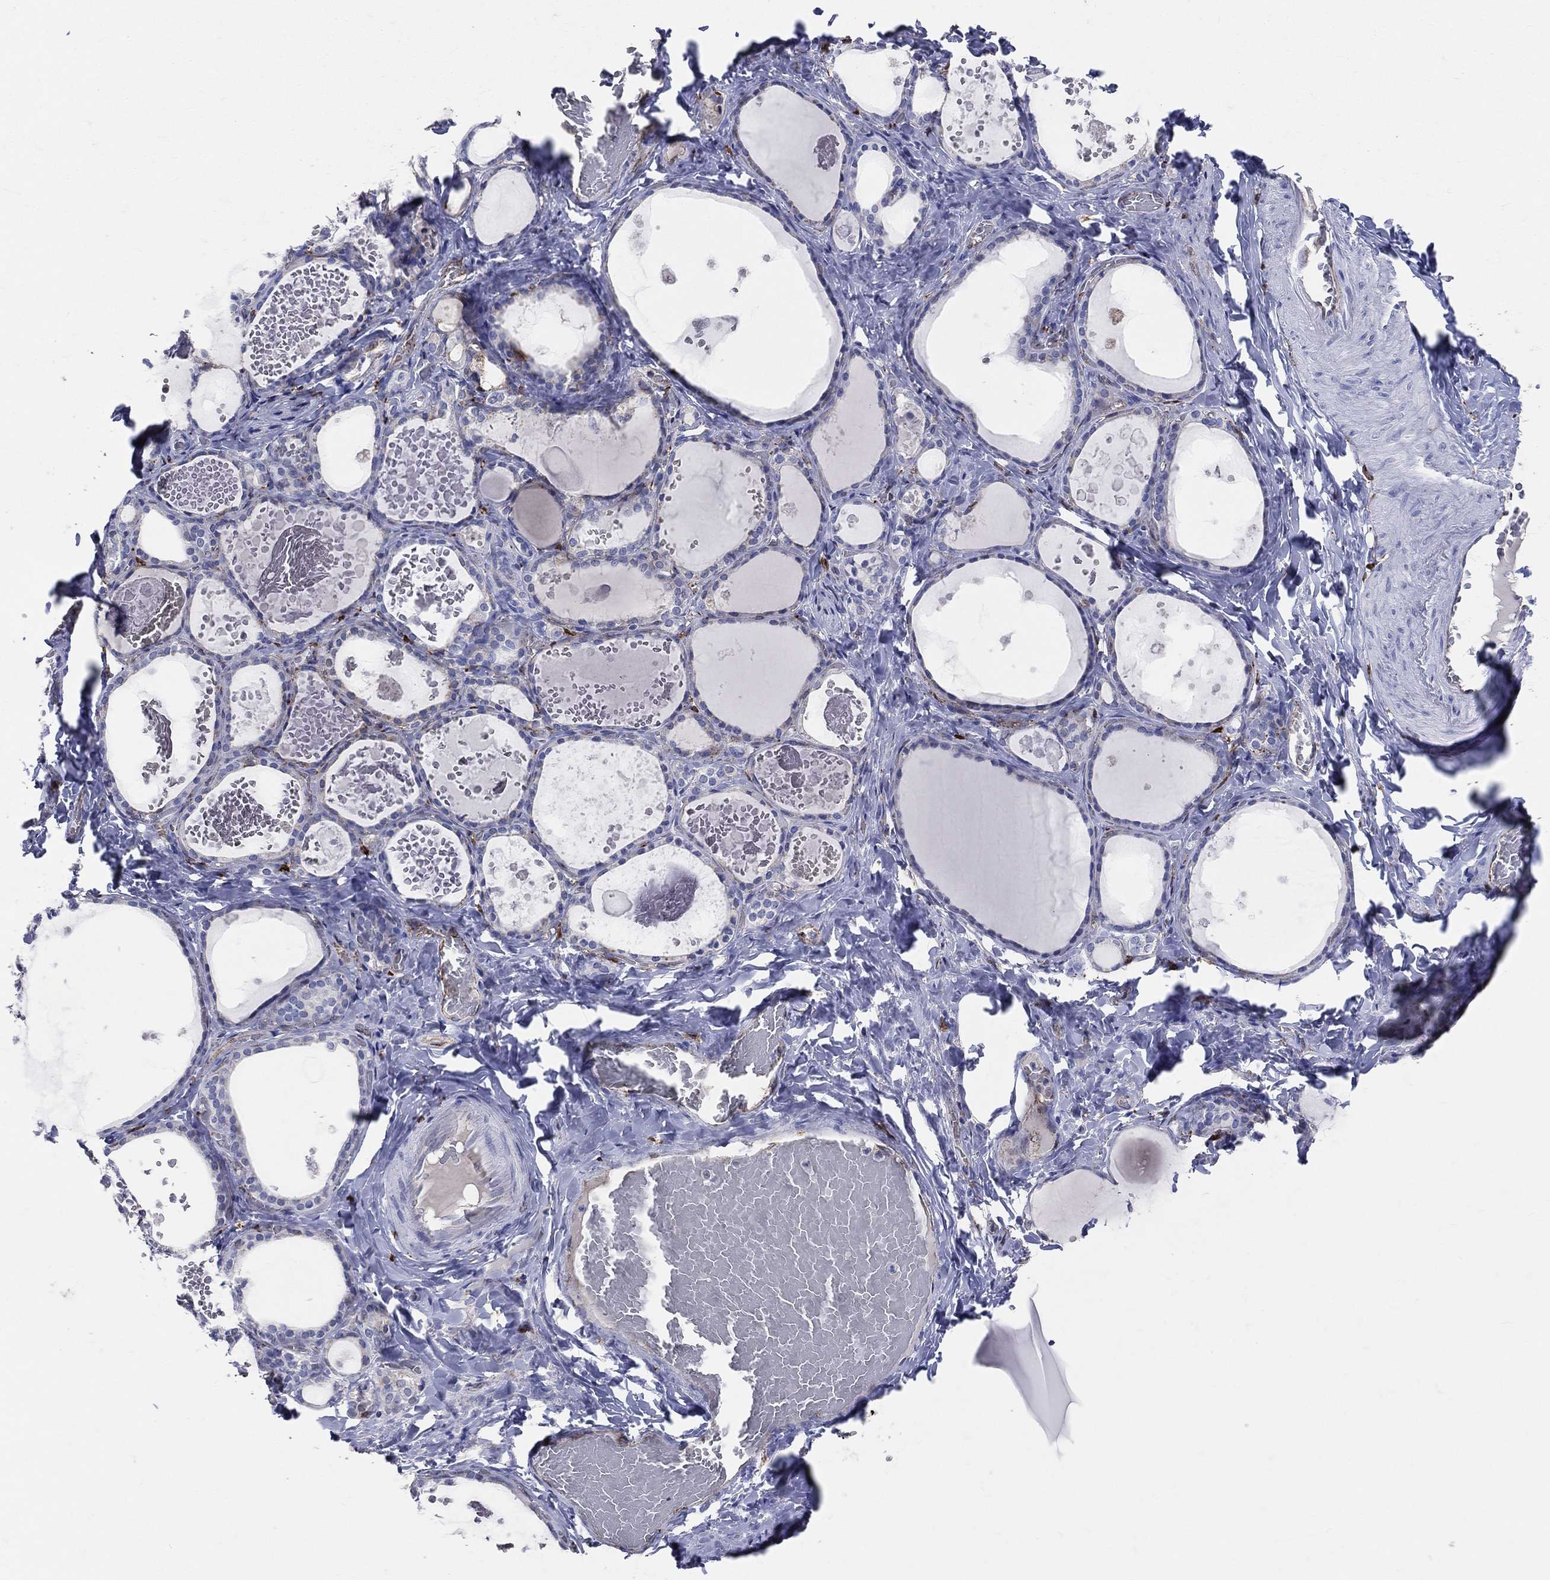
{"staining": {"intensity": "negative", "quantity": "none", "location": "none"}, "tissue": "thyroid gland", "cell_type": "Glandular cells", "image_type": "normal", "snomed": [{"axis": "morphology", "description": "Normal tissue, NOS"}, {"axis": "topography", "description": "Thyroid gland"}], "caption": "Immunohistochemistry (IHC) micrograph of unremarkable thyroid gland stained for a protein (brown), which demonstrates no expression in glandular cells. (DAB (3,3'-diaminobenzidine) immunohistochemistry (IHC), high magnification).", "gene": "CD74", "patient": {"sex": "female", "age": 56}}